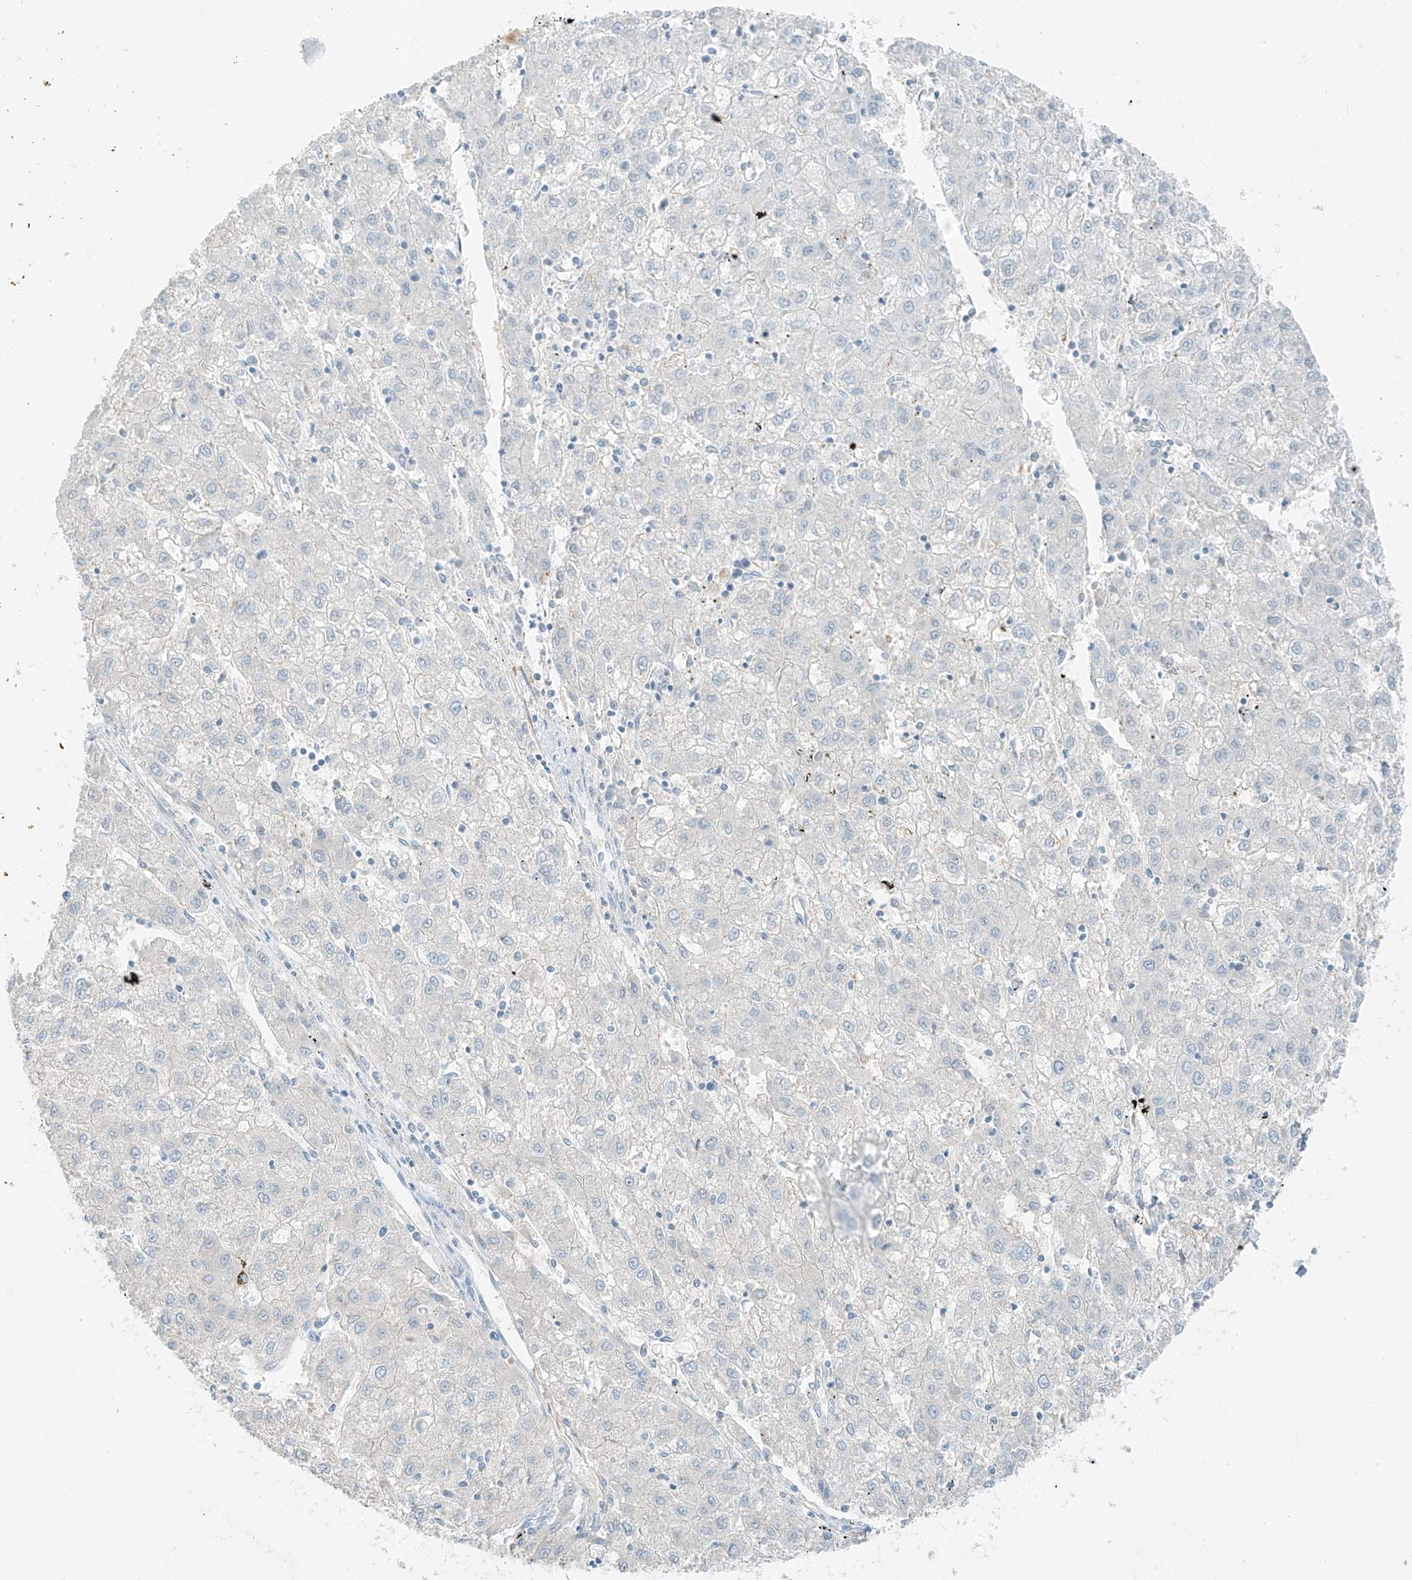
{"staining": {"intensity": "negative", "quantity": "none", "location": "none"}, "tissue": "liver cancer", "cell_type": "Tumor cells", "image_type": "cancer", "snomed": [{"axis": "morphology", "description": "Carcinoma, Hepatocellular, NOS"}, {"axis": "topography", "description": "Liver"}], "caption": "Liver hepatocellular carcinoma was stained to show a protein in brown. There is no significant positivity in tumor cells.", "gene": "FSTL1", "patient": {"sex": "male", "age": 72}}